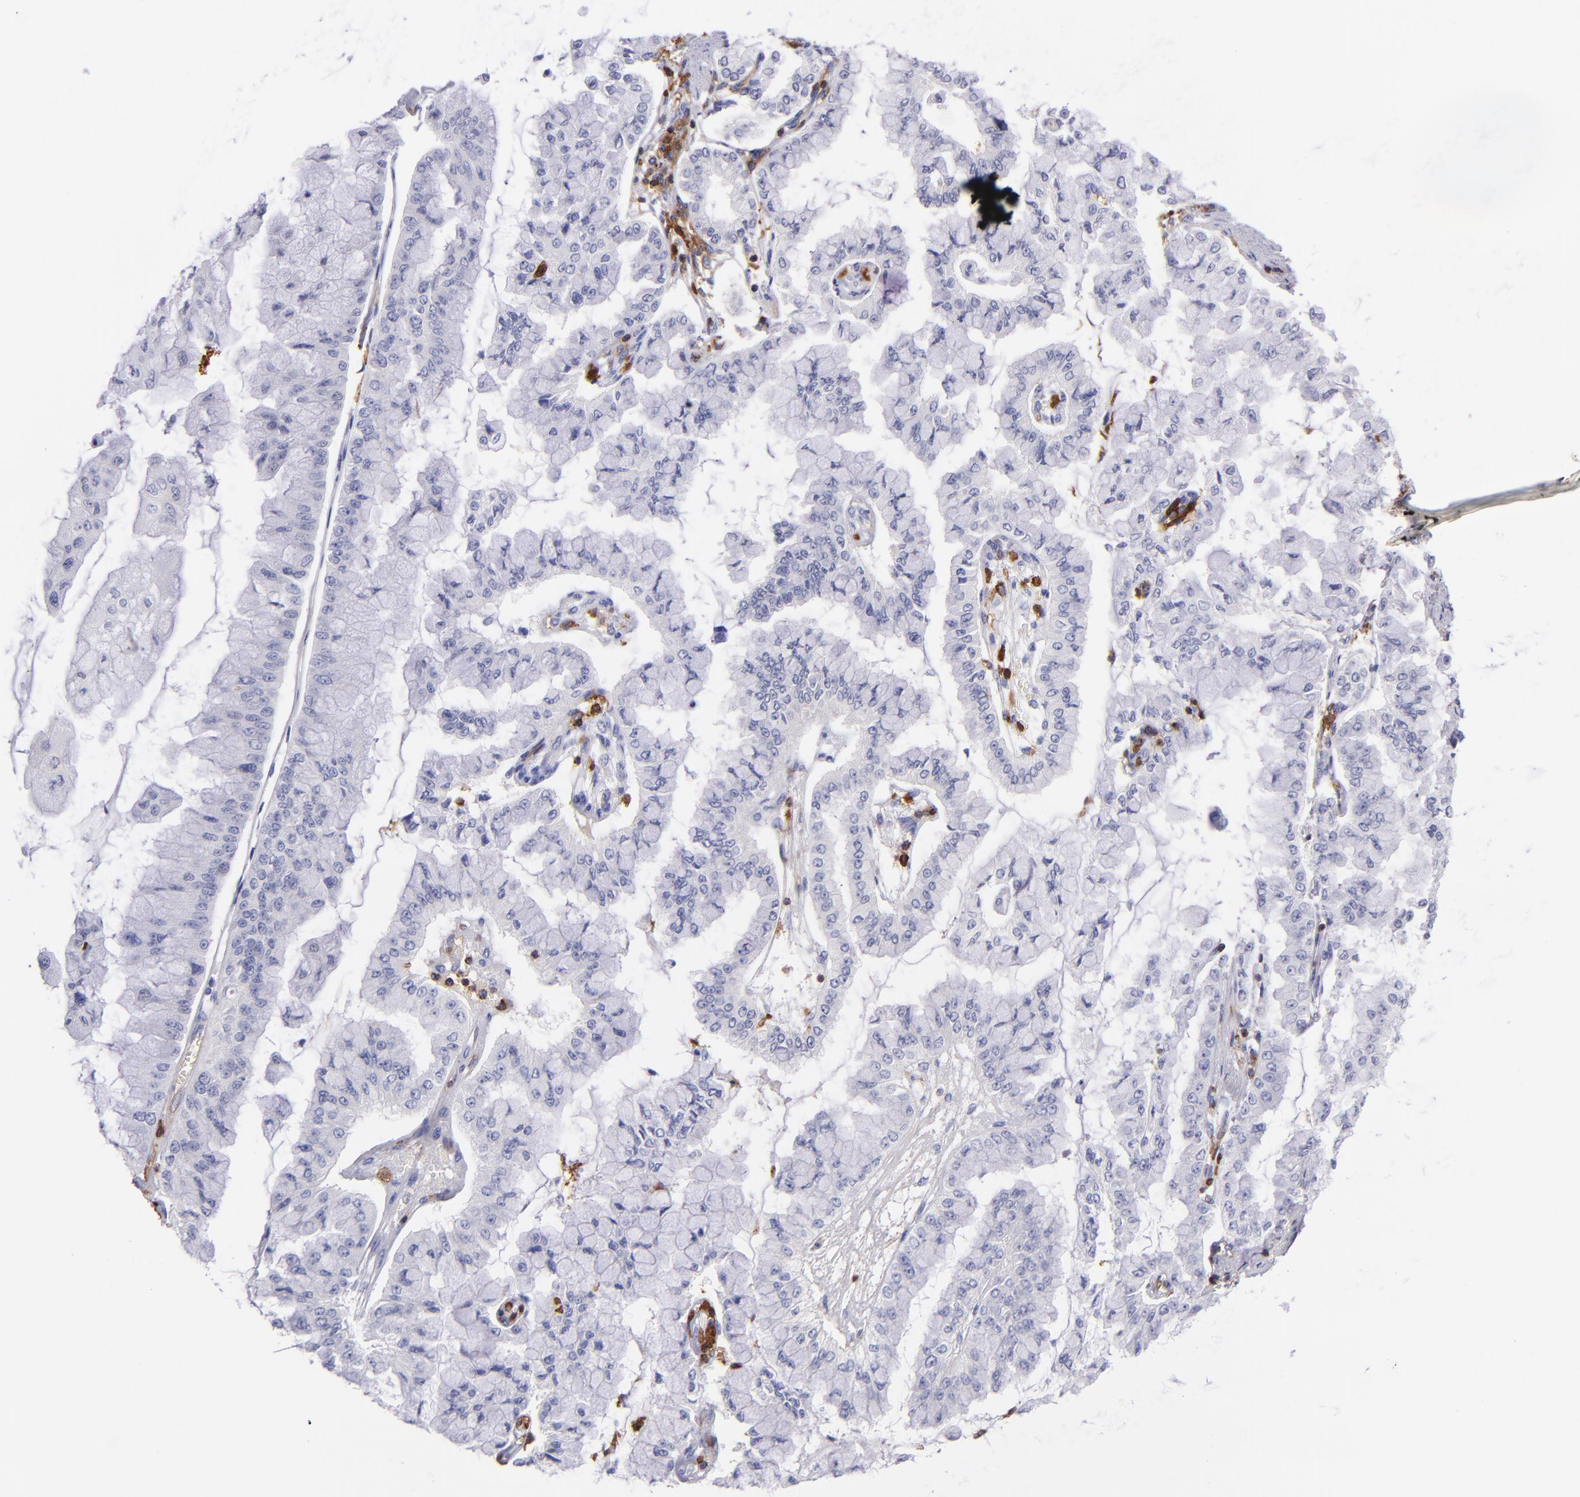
{"staining": {"intensity": "negative", "quantity": "none", "location": "none"}, "tissue": "liver cancer", "cell_type": "Tumor cells", "image_type": "cancer", "snomed": [{"axis": "morphology", "description": "Cholangiocarcinoma"}, {"axis": "topography", "description": "Liver"}], "caption": "Immunohistochemistry micrograph of neoplastic tissue: human liver cancer (cholangiocarcinoma) stained with DAB (3,3'-diaminobenzidine) reveals no significant protein positivity in tumor cells.", "gene": "ICAM3", "patient": {"sex": "female", "age": 79}}